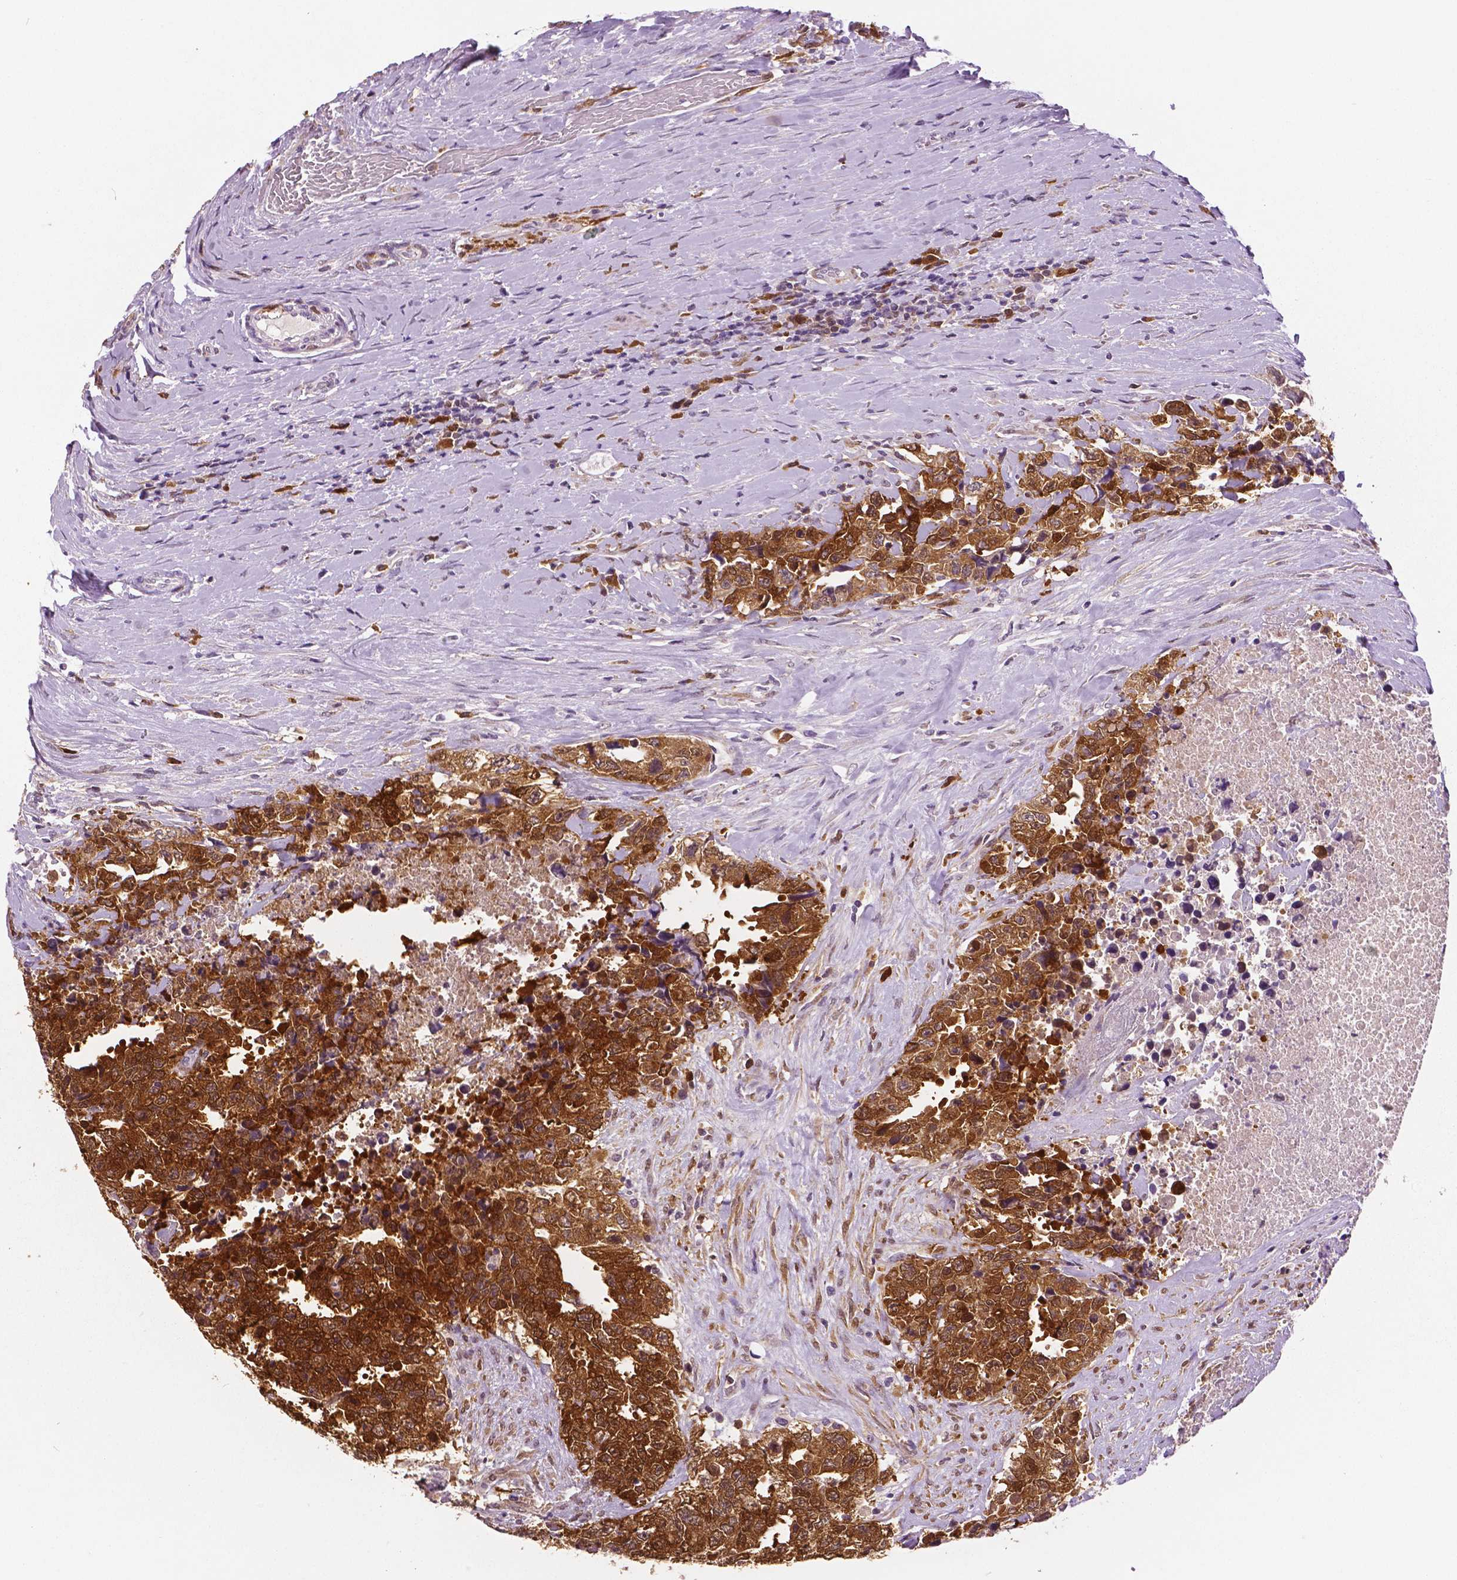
{"staining": {"intensity": "strong", "quantity": ">75%", "location": "cytoplasmic/membranous,nuclear"}, "tissue": "testis cancer", "cell_type": "Tumor cells", "image_type": "cancer", "snomed": [{"axis": "morphology", "description": "Carcinoma, Embryonal, NOS"}, {"axis": "topography", "description": "Testis"}], "caption": "A high amount of strong cytoplasmic/membranous and nuclear expression is seen in about >75% of tumor cells in testis cancer tissue. (Brightfield microscopy of DAB IHC at high magnification).", "gene": "PHGDH", "patient": {"sex": "male", "age": 24}}